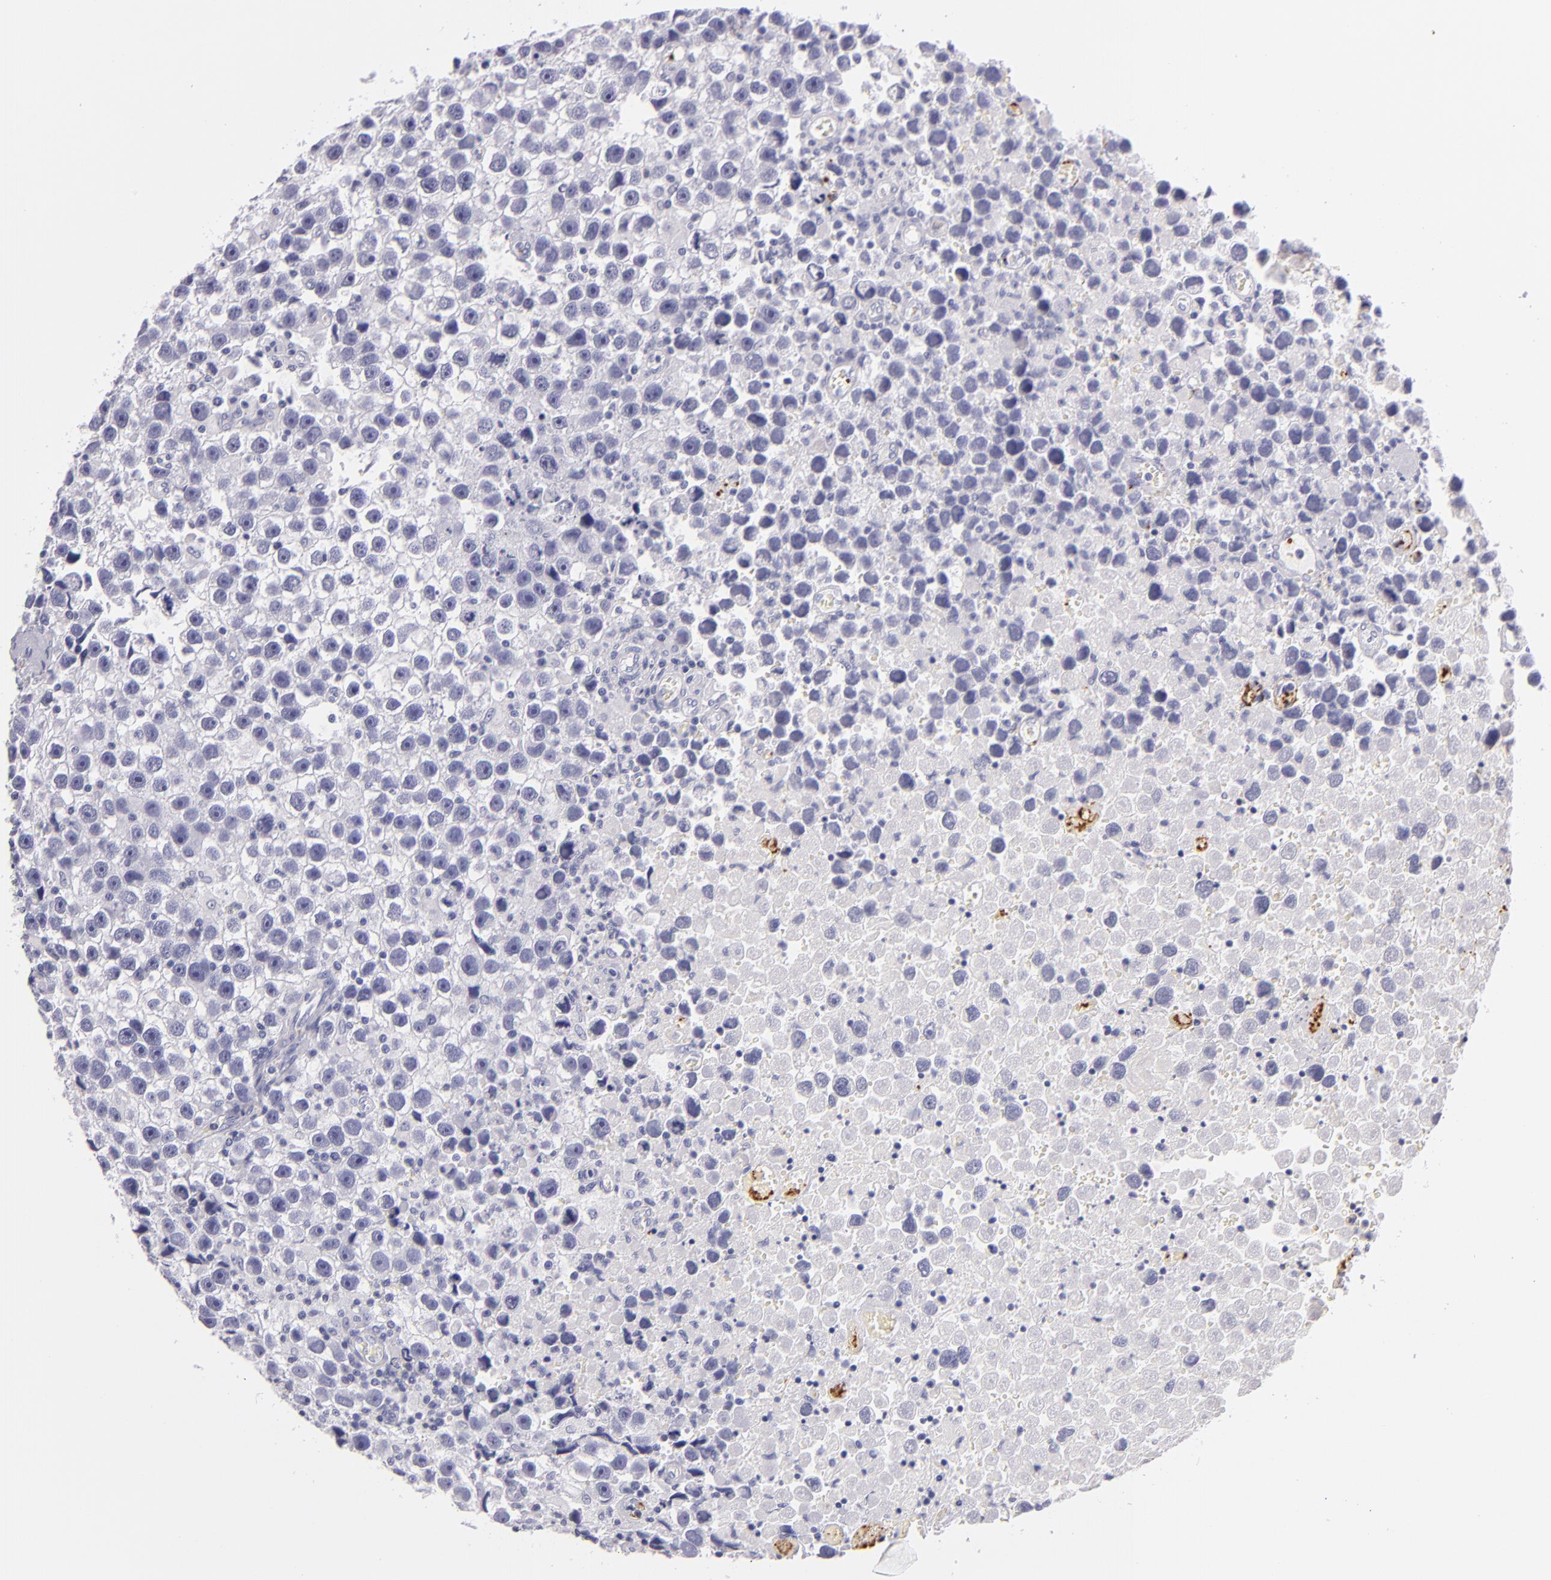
{"staining": {"intensity": "negative", "quantity": "none", "location": "none"}, "tissue": "testis cancer", "cell_type": "Tumor cells", "image_type": "cancer", "snomed": [{"axis": "morphology", "description": "Seminoma, NOS"}, {"axis": "topography", "description": "Testis"}], "caption": "This is an immunohistochemistry (IHC) image of human seminoma (testis). There is no expression in tumor cells.", "gene": "GP1BA", "patient": {"sex": "male", "age": 43}}